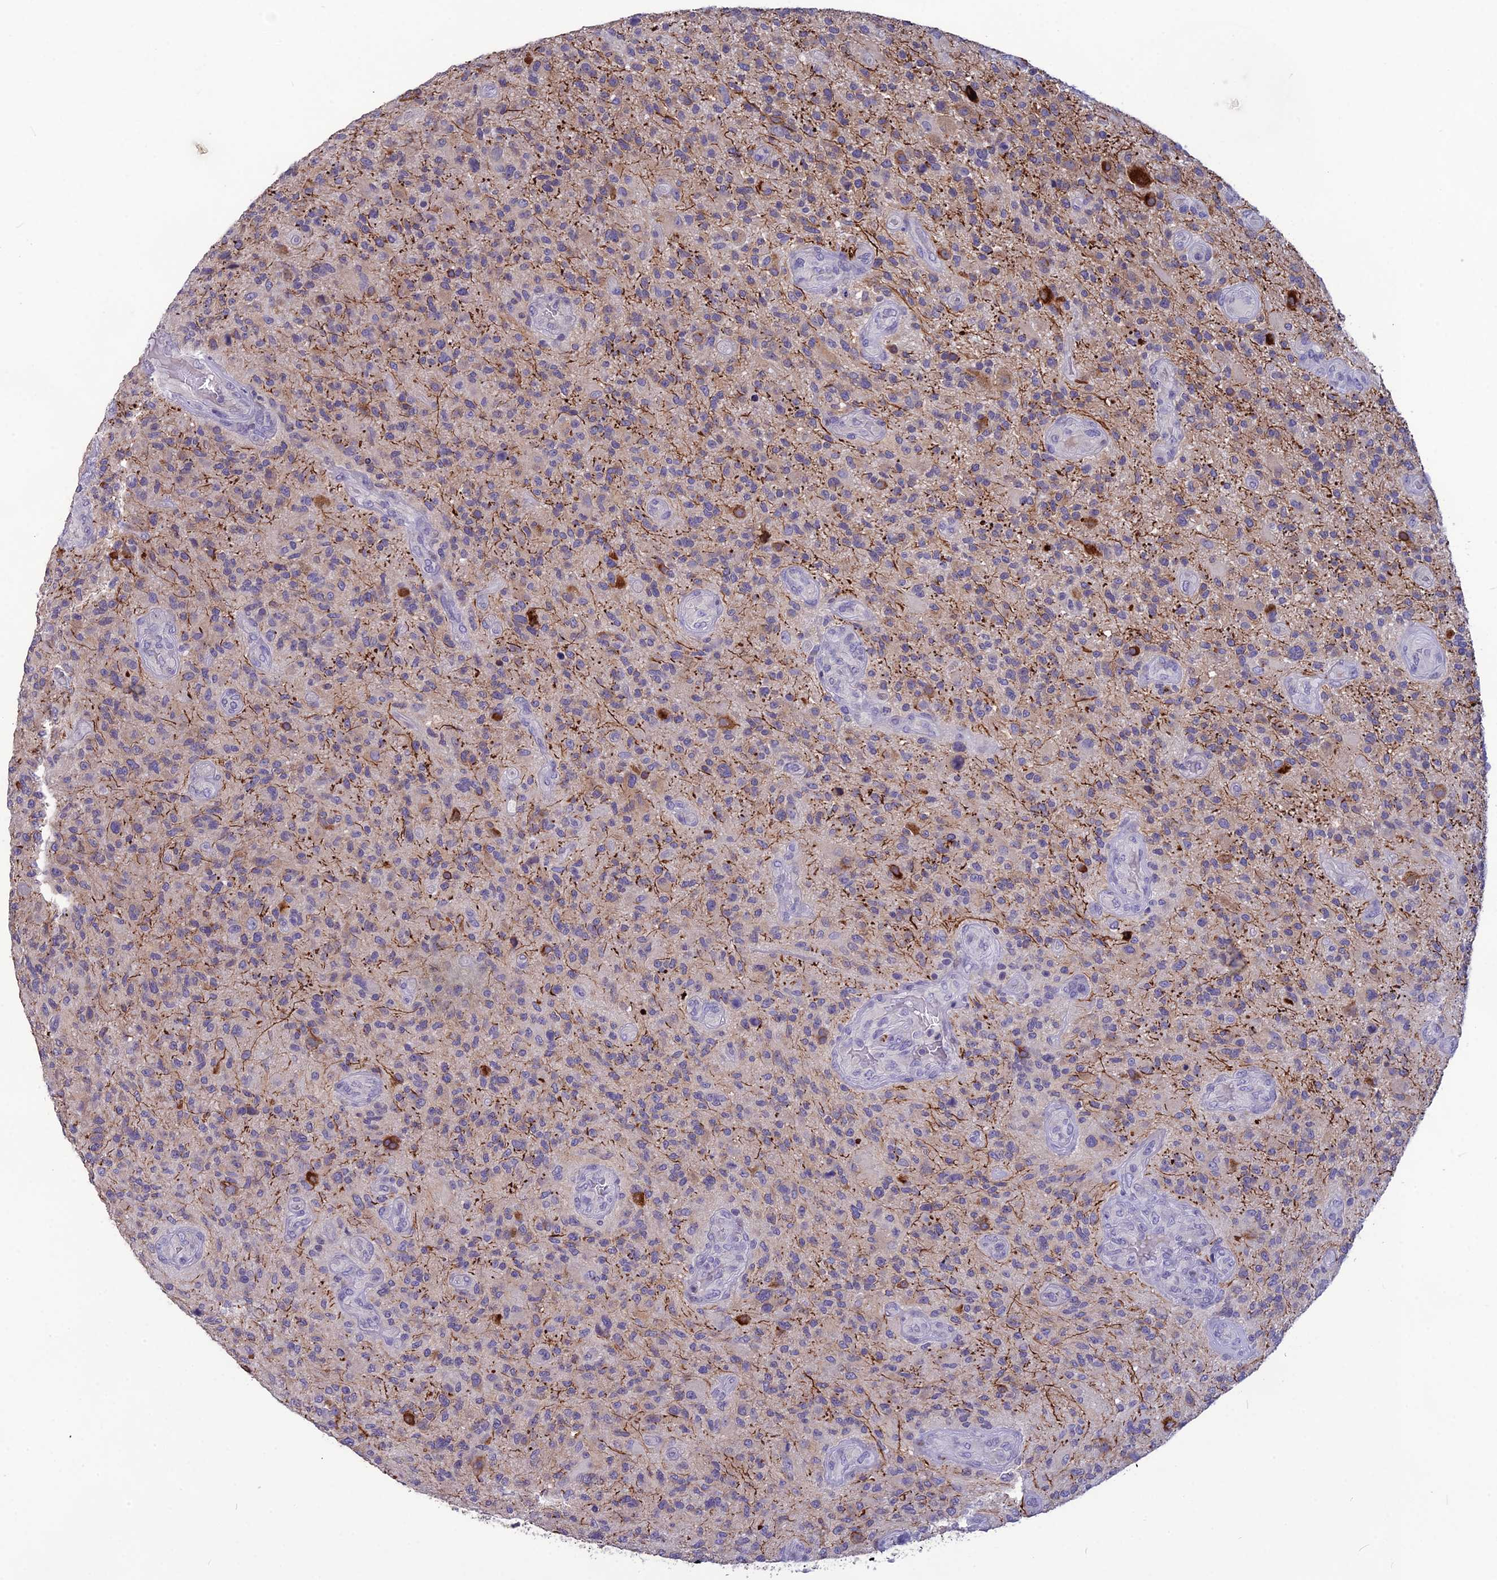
{"staining": {"intensity": "negative", "quantity": "none", "location": "none"}, "tissue": "glioma", "cell_type": "Tumor cells", "image_type": "cancer", "snomed": [{"axis": "morphology", "description": "Glioma, malignant, High grade"}, {"axis": "topography", "description": "Brain"}], "caption": "Histopathology image shows no protein expression in tumor cells of malignant glioma (high-grade) tissue.", "gene": "TMEM134", "patient": {"sex": "male", "age": 47}}